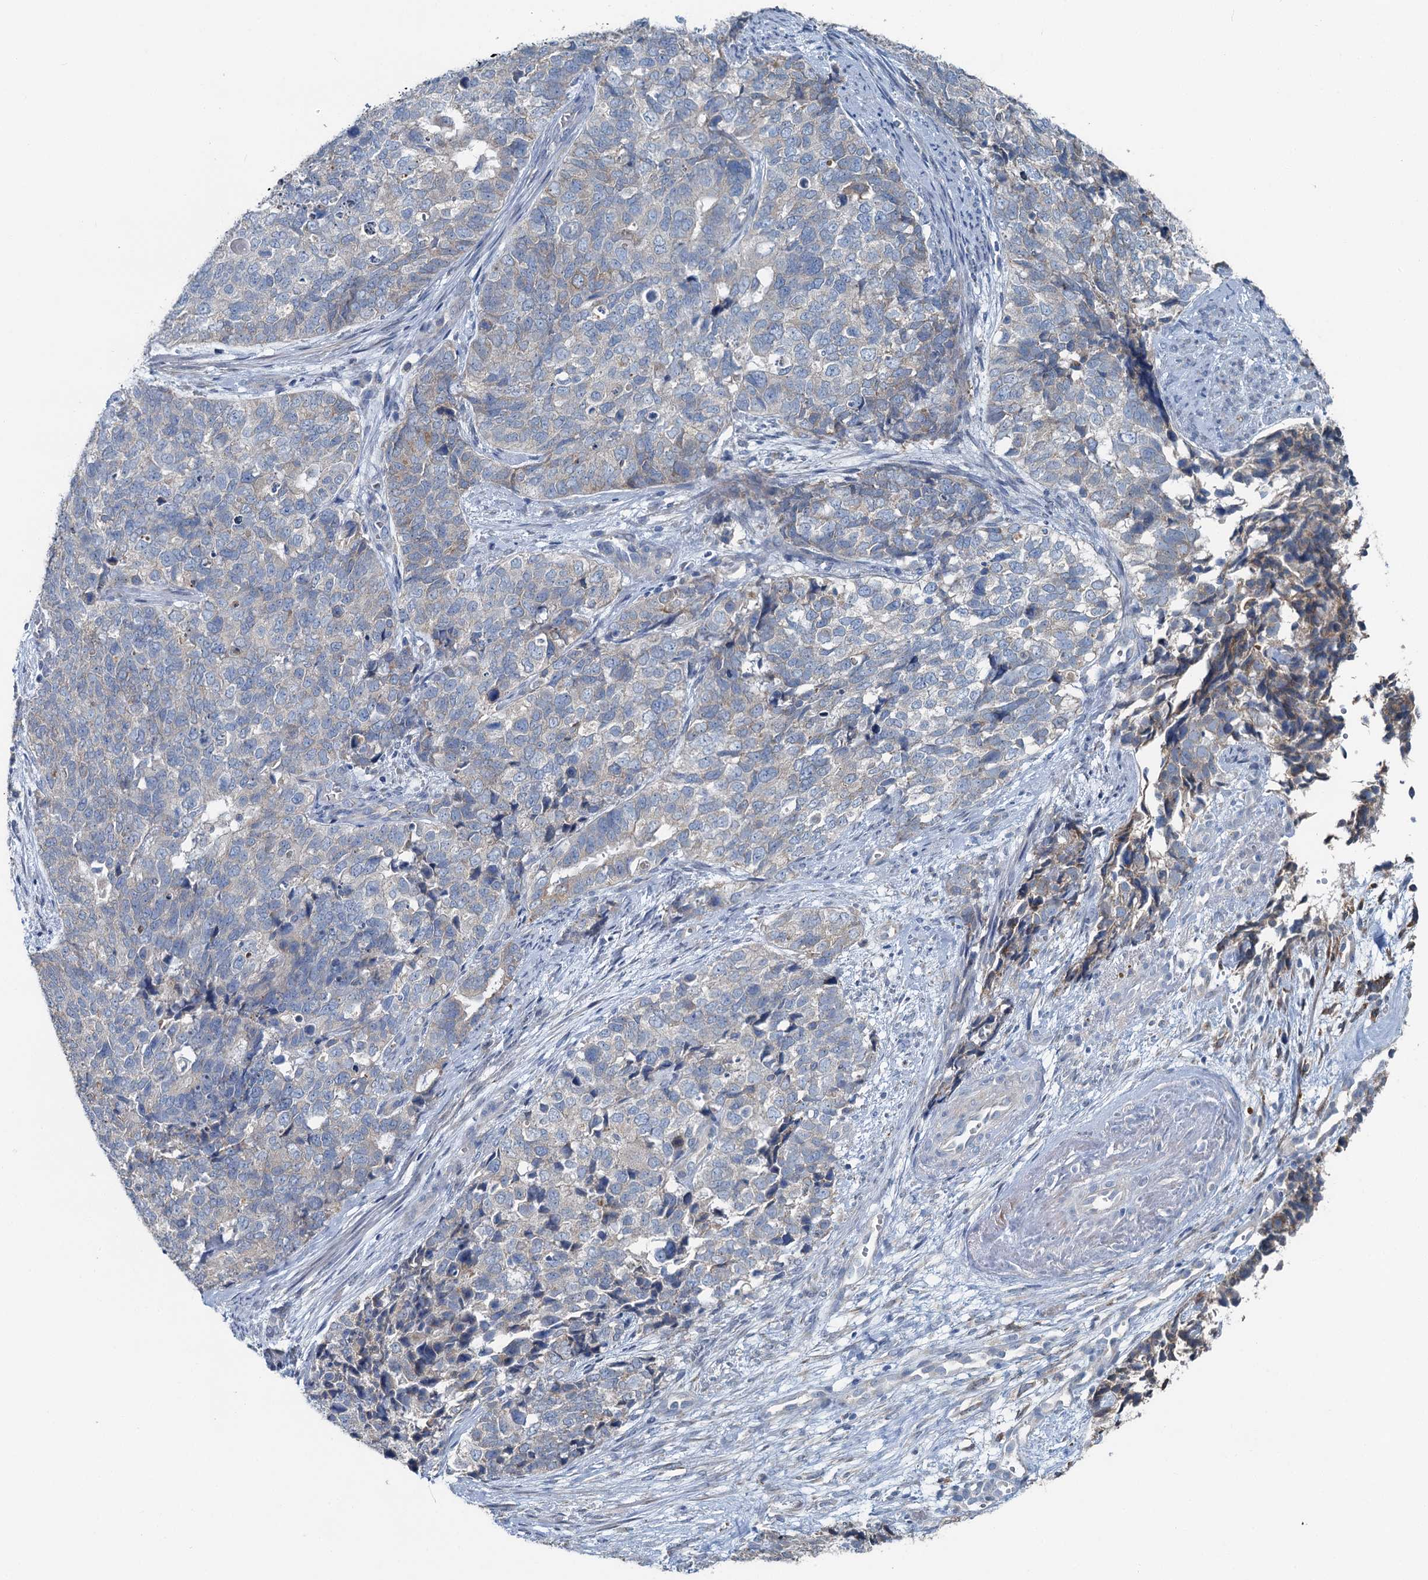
{"staining": {"intensity": "weak", "quantity": "25%-75%", "location": "cytoplasmic/membranous"}, "tissue": "cervical cancer", "cell_type": "Tumor cells", "image_type": "cancer", "snomed": [{"axis": "morphology", "description": "Squamous cell carcinoma, NOS"}, {"axis": "topography", "description": "Cervix"}], "caption": "The image demonstrates immunohistochemical staining of cervical cancer (squamous cell carcinoma). There is weak cytoplasmic/membranous expression is appreciated in about 25%-75% of tumor cells. (brown staining indicates protein expression, while blue staining denotes nuclei).", "gene": "C6orf120", "patient": {"sex": "female", "age": 63}}